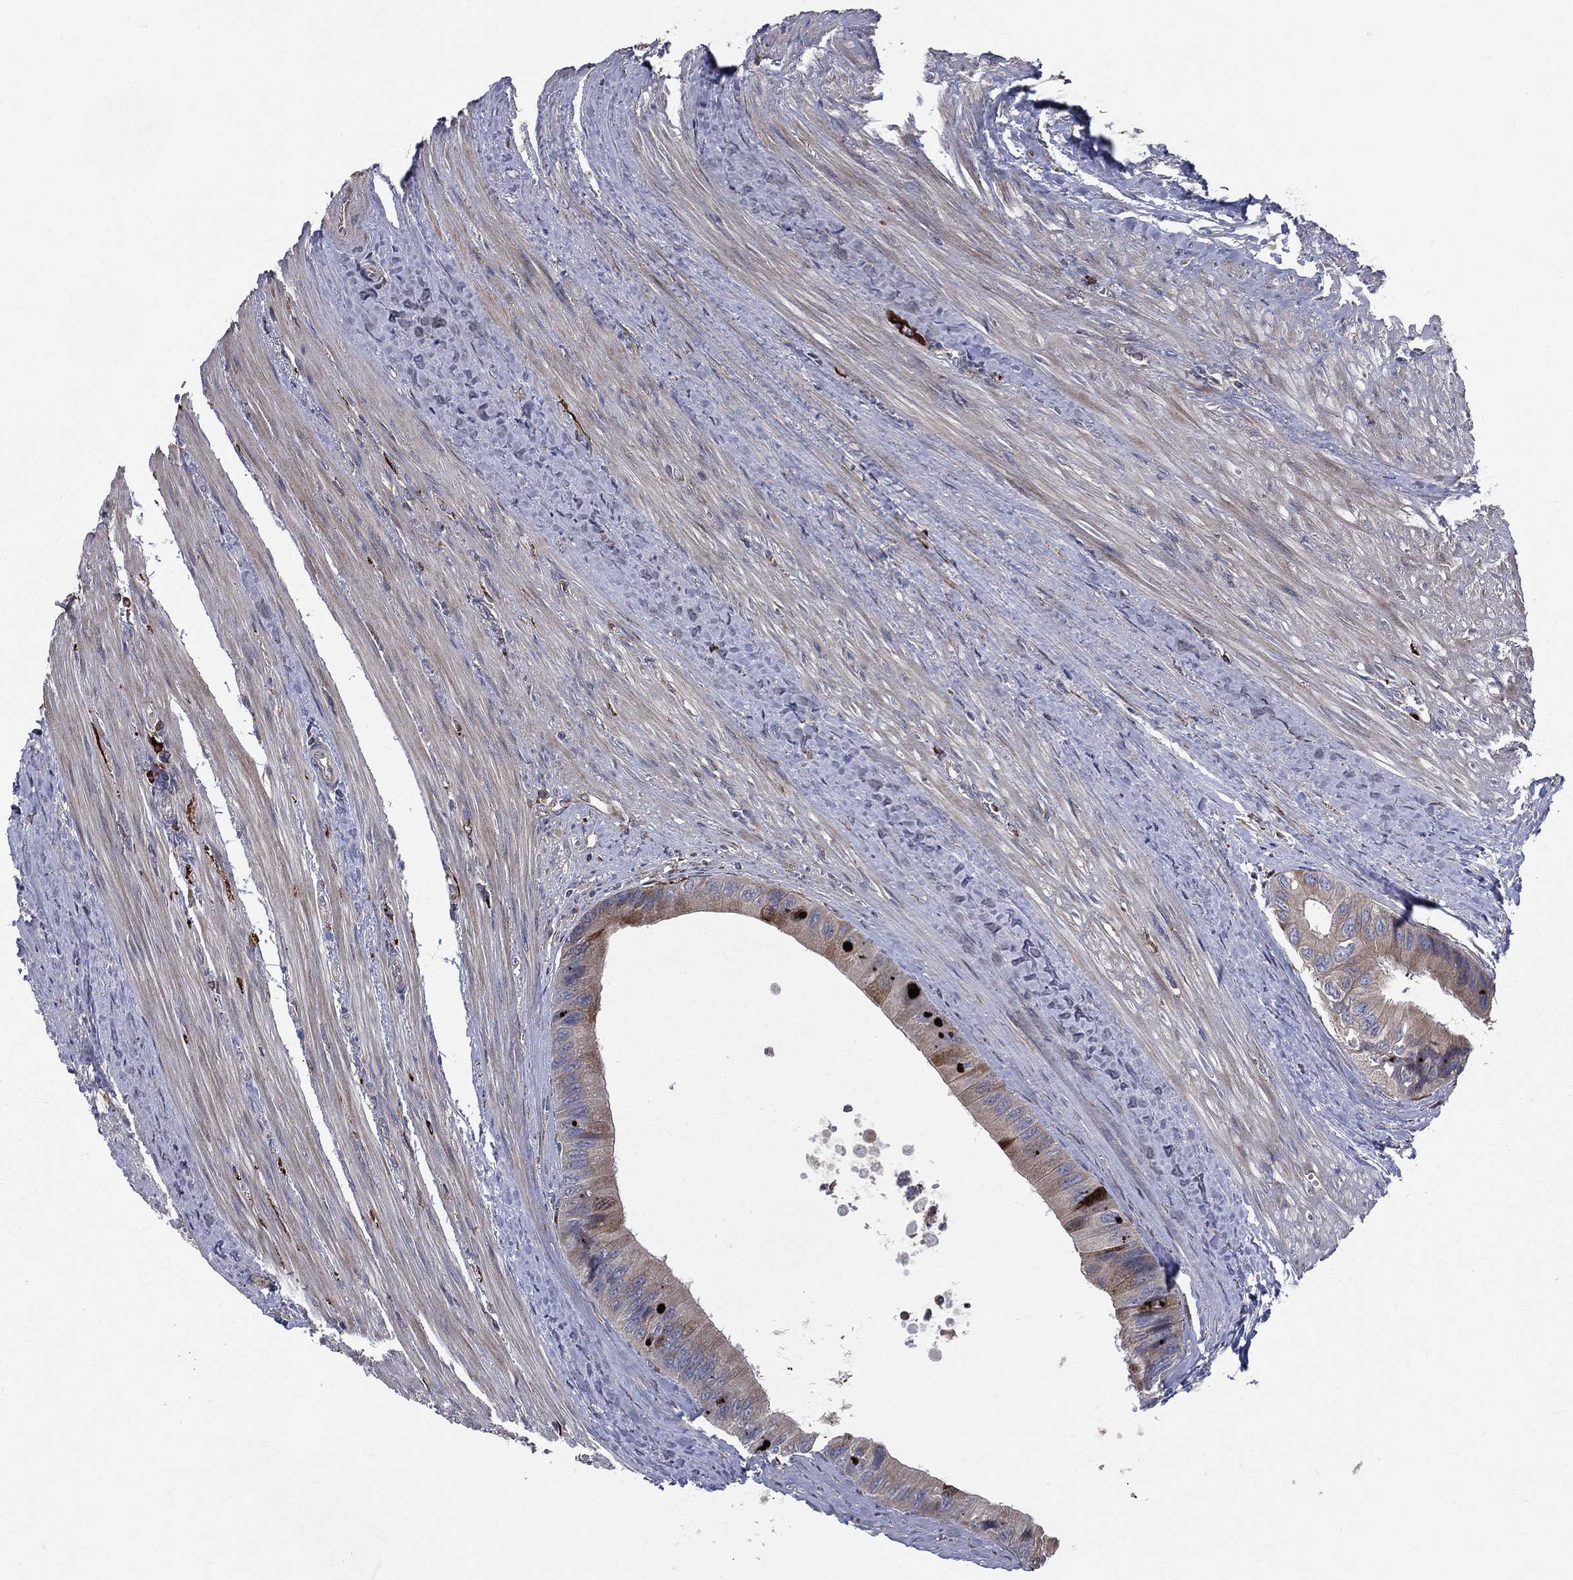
{"staining": {"intensity": "moderate", "quantity": "<25%", "location": "cytoplasmic/membranous"}, "tissue": "colorectal cancer", "cell_type": "Tumor cells", "image_type": "cancer", "snomed": [{"axis": "morphology", "description": "Normal tissue, NOS"}, {"axis": "morphology", "description": "Adenocarcinoma, NOS"}, {"axis": "topography", "description": "Colon"}], "caption": "There is low levels of moderate cytoplasmic/membranous staining in tumor cells of colorectal cancer, as demonstrated by immunohistochemical staining (brown color).", "gene": "CCDC159", "patient": {"sex": "male", "age": 65}}